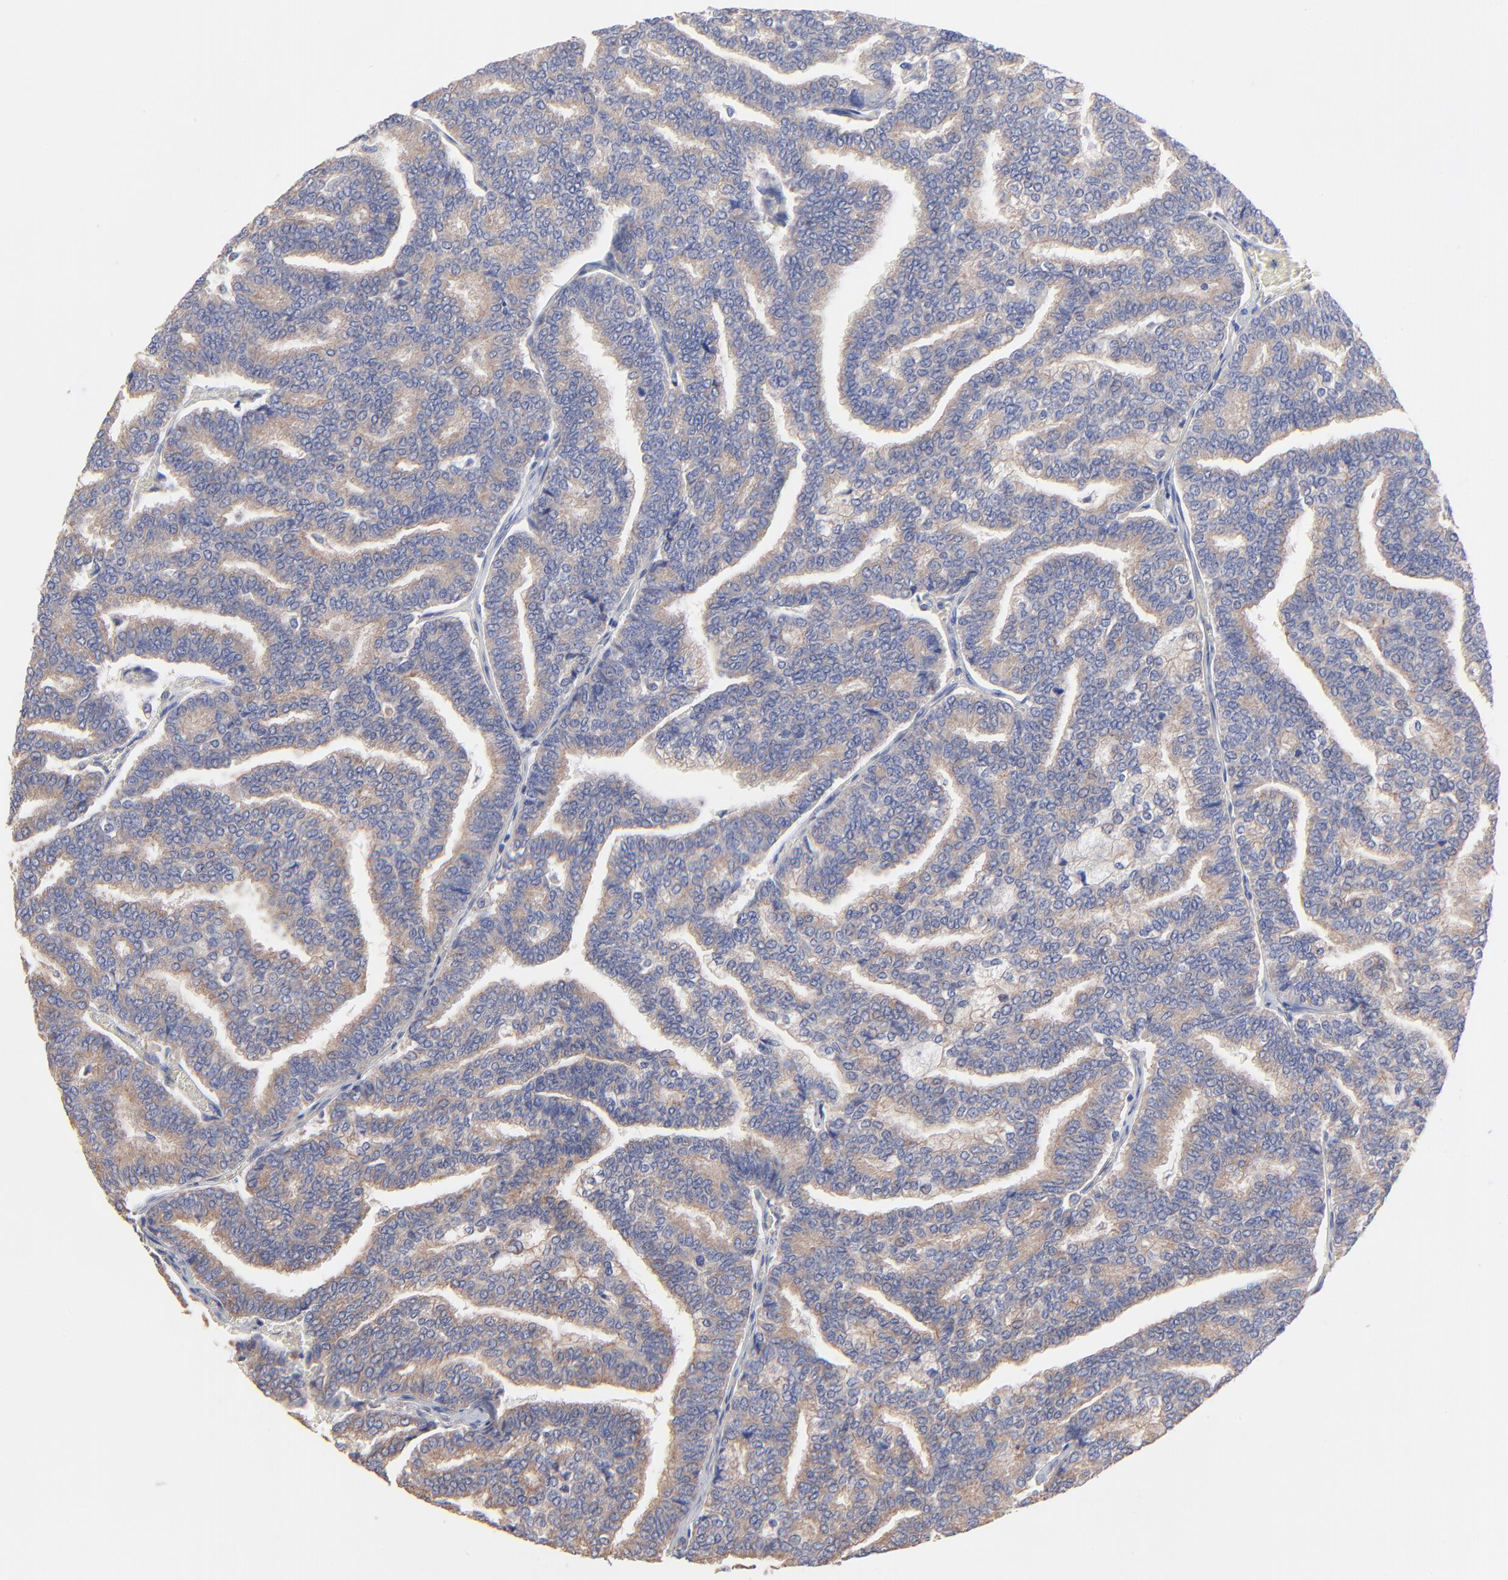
{"staining": {"intensity": "moderate", "quantity": ">75%", "location": "cytoplasmic/membranous"}, "tissue": "thyroid cancer", "cell_type": "Tumor cells", "image_type": "cancer", "snomed": [{"axis": "morphology", "description": "Papillary adenocarcinoma, NOS"}, {"axis": "topography", "description": "Thyroid gland"}], "caption": "Papillary adenocarcinoma (thyroid) stained with a brown dye reveals moderate cytoplasmic/membranous positive staining in approximately >75% of tumor cells.", "gene": "PPFIBP2", "patient": {"sex": "female", "age": 35}}